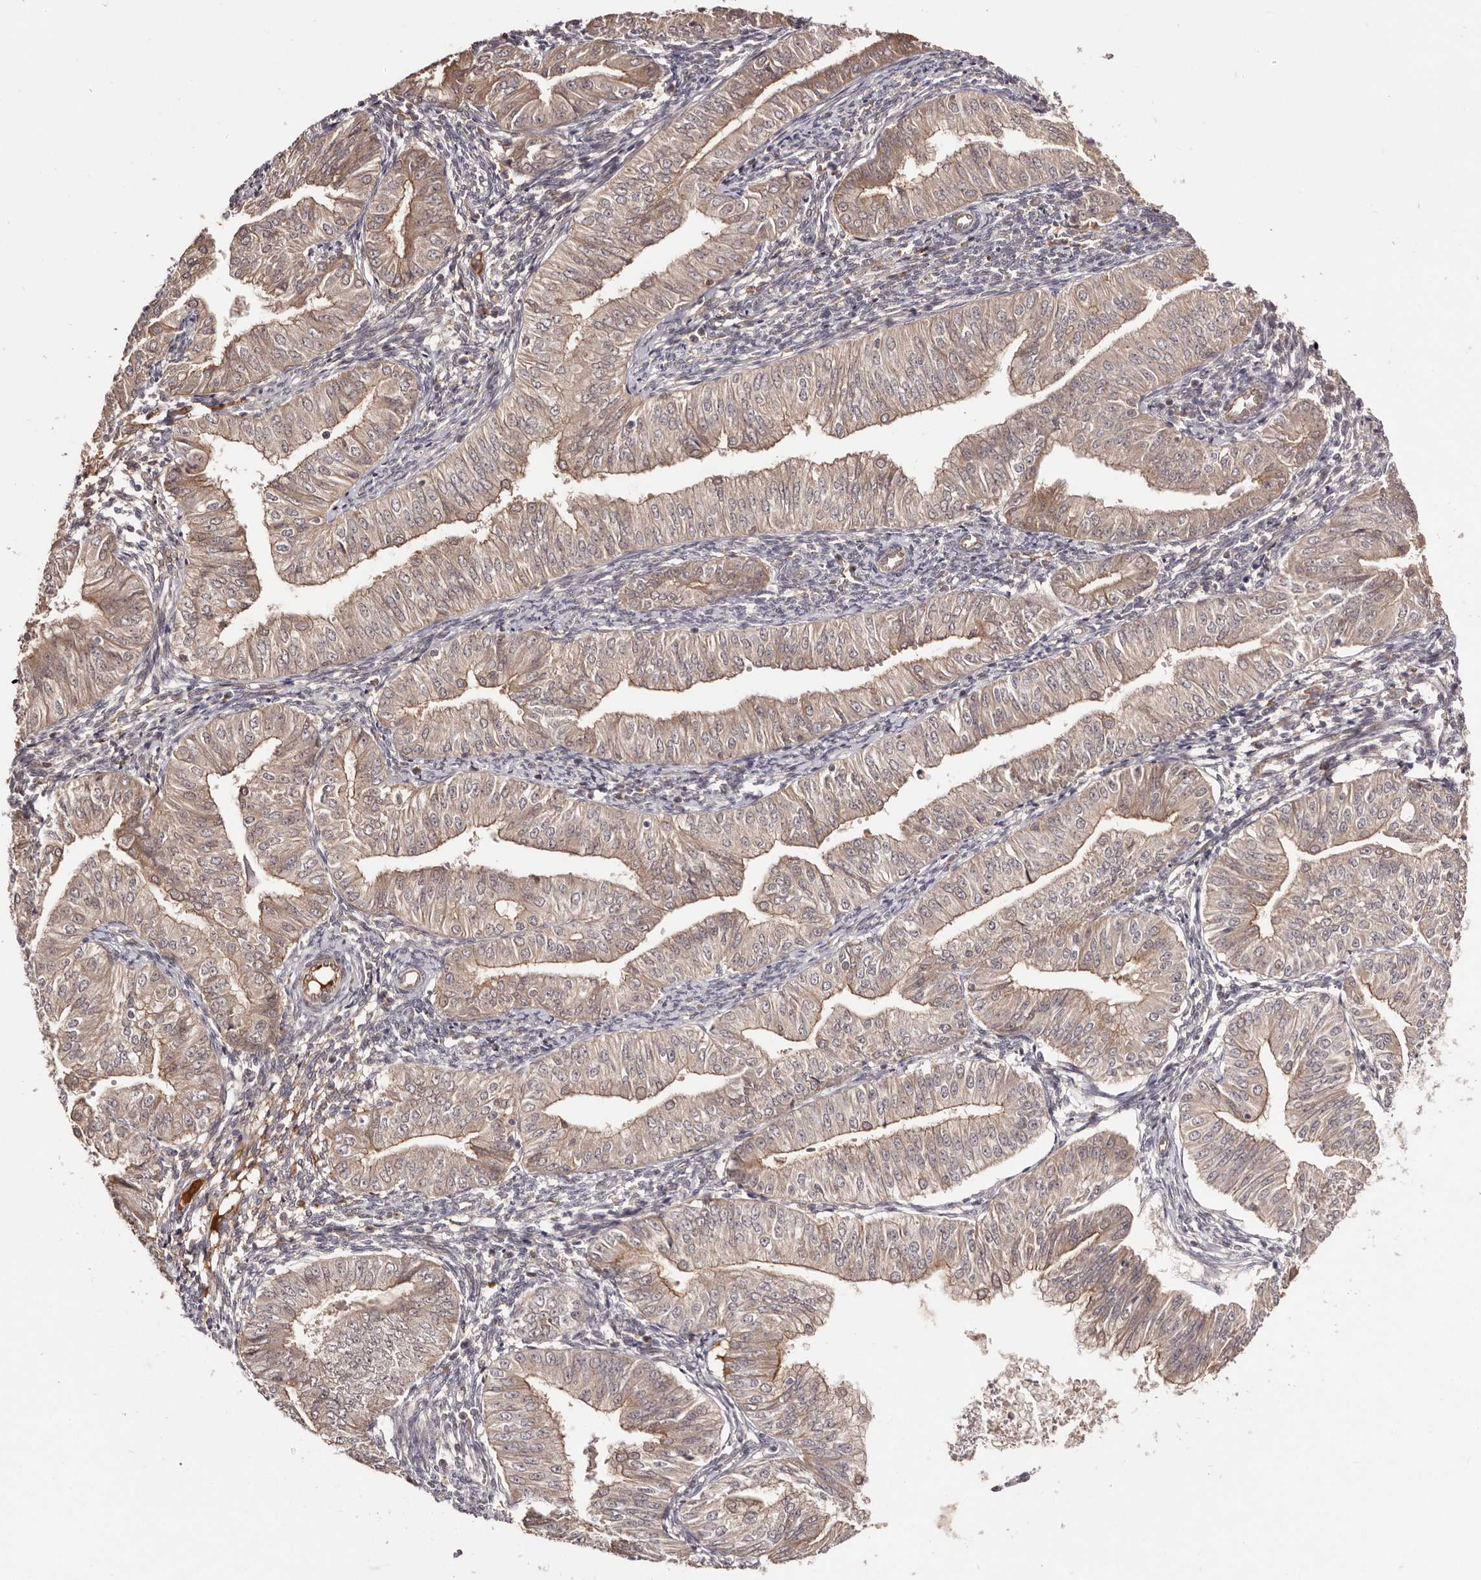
{"staining": {"intensity": "weak", "quantity": ">75%", "location": "cytoplasmic/membranous"}, "tissue": "endometrial cancer", "cell_type": "Tumor cells", "image_type": "cancer", "snomed": [{"axis": "morphology", "description": "Normal tissue, NOS"}, {"axis": "morphology", "description": "Adenocarcinoma, NOS"}, {"axis": "topography", "description": "Endometrium"}], "caption": "DAB immunohistochemical staining of human endometrial cancer (adenocarcinoma) reveals weak cytoplasmic/membranous protein staining in about >75% of tumor cells. The protein of interest is stained brown, and the nuclei are stained in blue (DAB IHC with brightfield microscopy, high magnification).", "gene": "EGR3", "patient": {"sex": "female", "age": 53}}